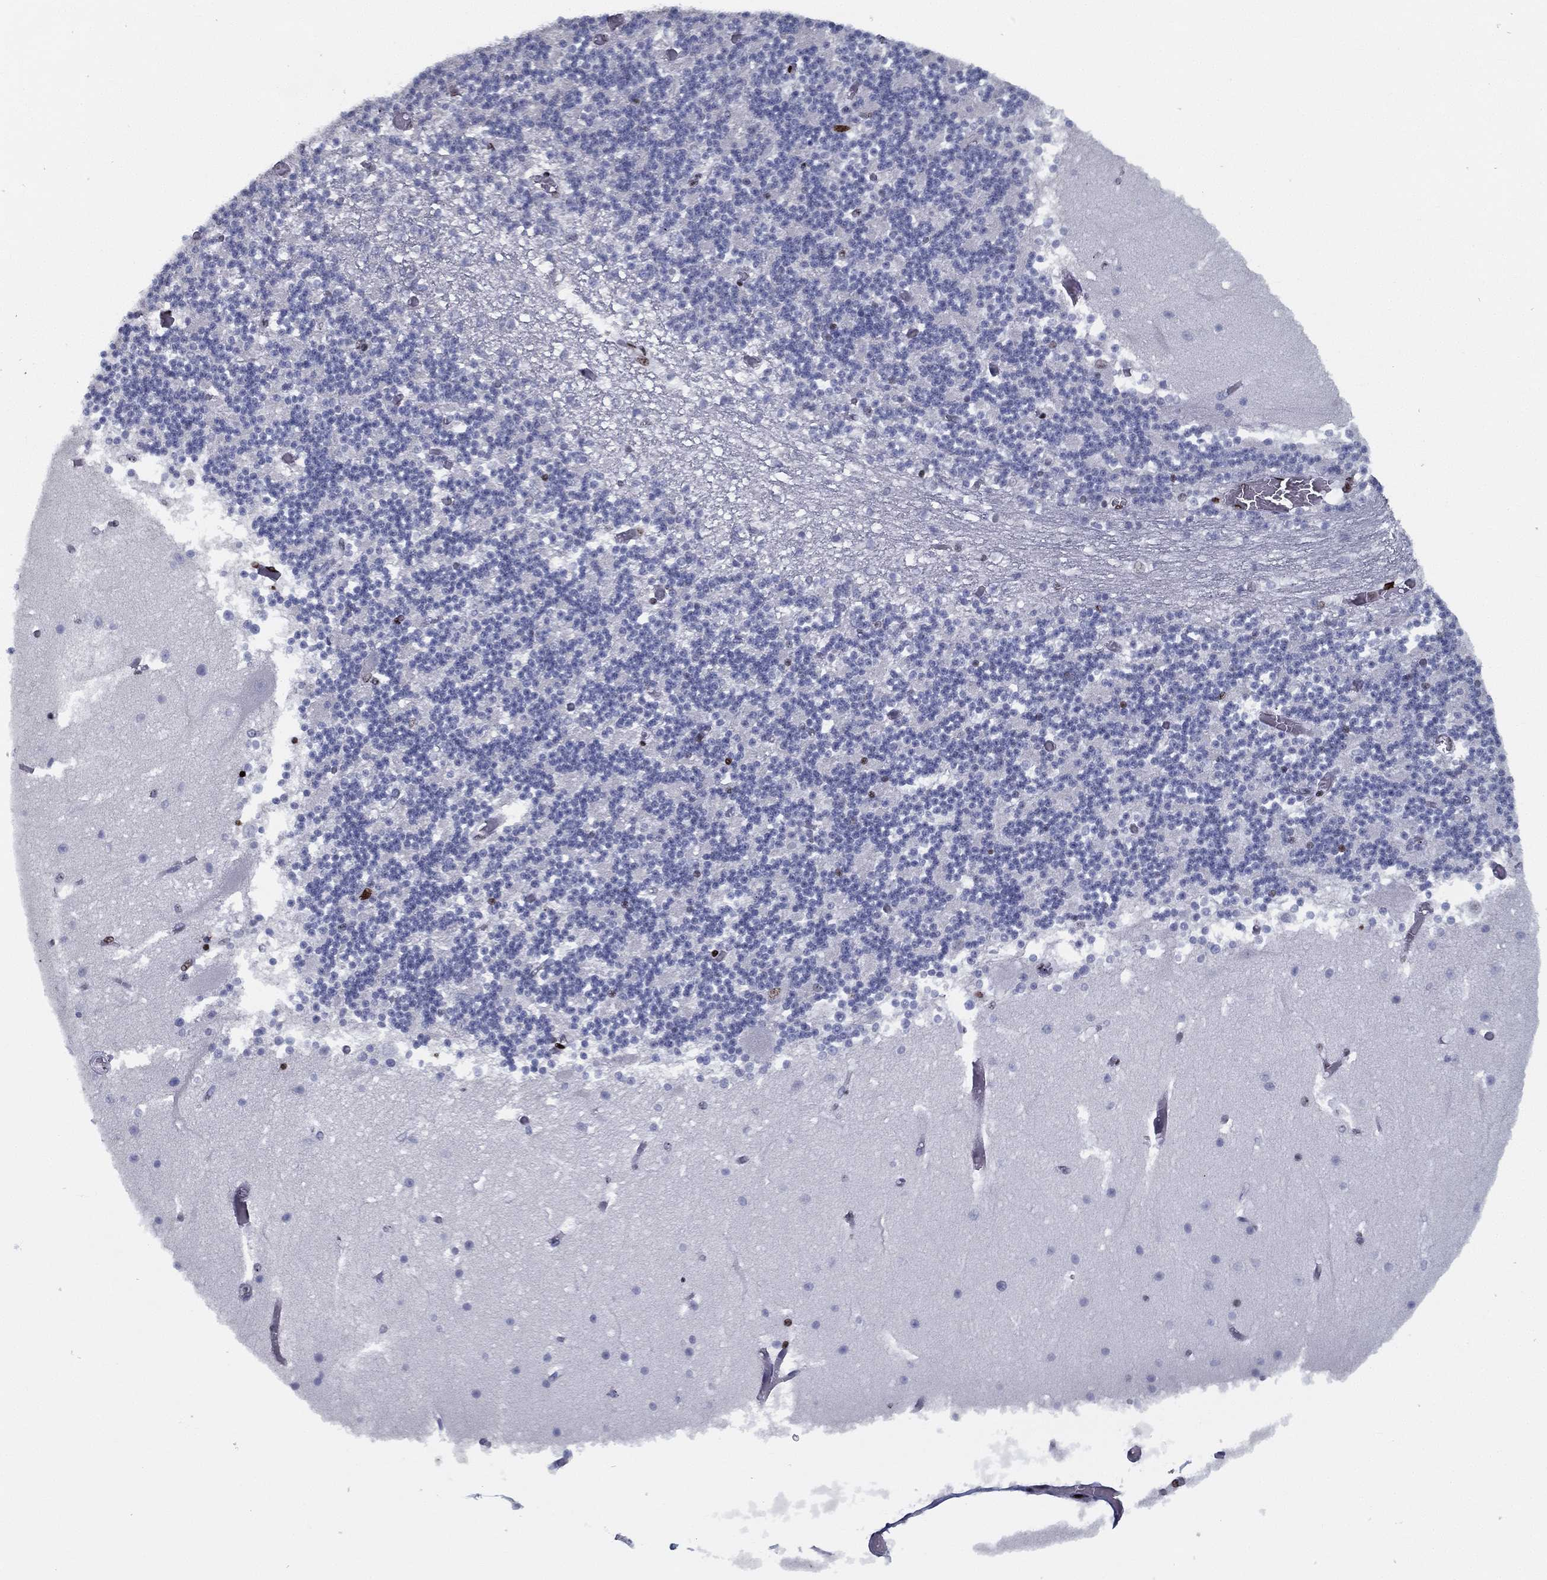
{"staining": {"intensity": "strong", "quantity": "<25%", "location": "nuclear"}, "tissue": "cerebellum", "cell_type": "Cells in granular layer", "image_type": "normal", "snomed": [{"axis": "morphology", "description": "Normal tissue, NOS"}, {"axis": "topography", "description": "Cerebellum"}], "caption": "Immunohistochemical staining of benign human cerebellum demonstrates strong nuclear protein staining in about <25% of cells in granular layer.", "gene": "CYB561D2", "patient": {"sex": "female", "age": 28}}